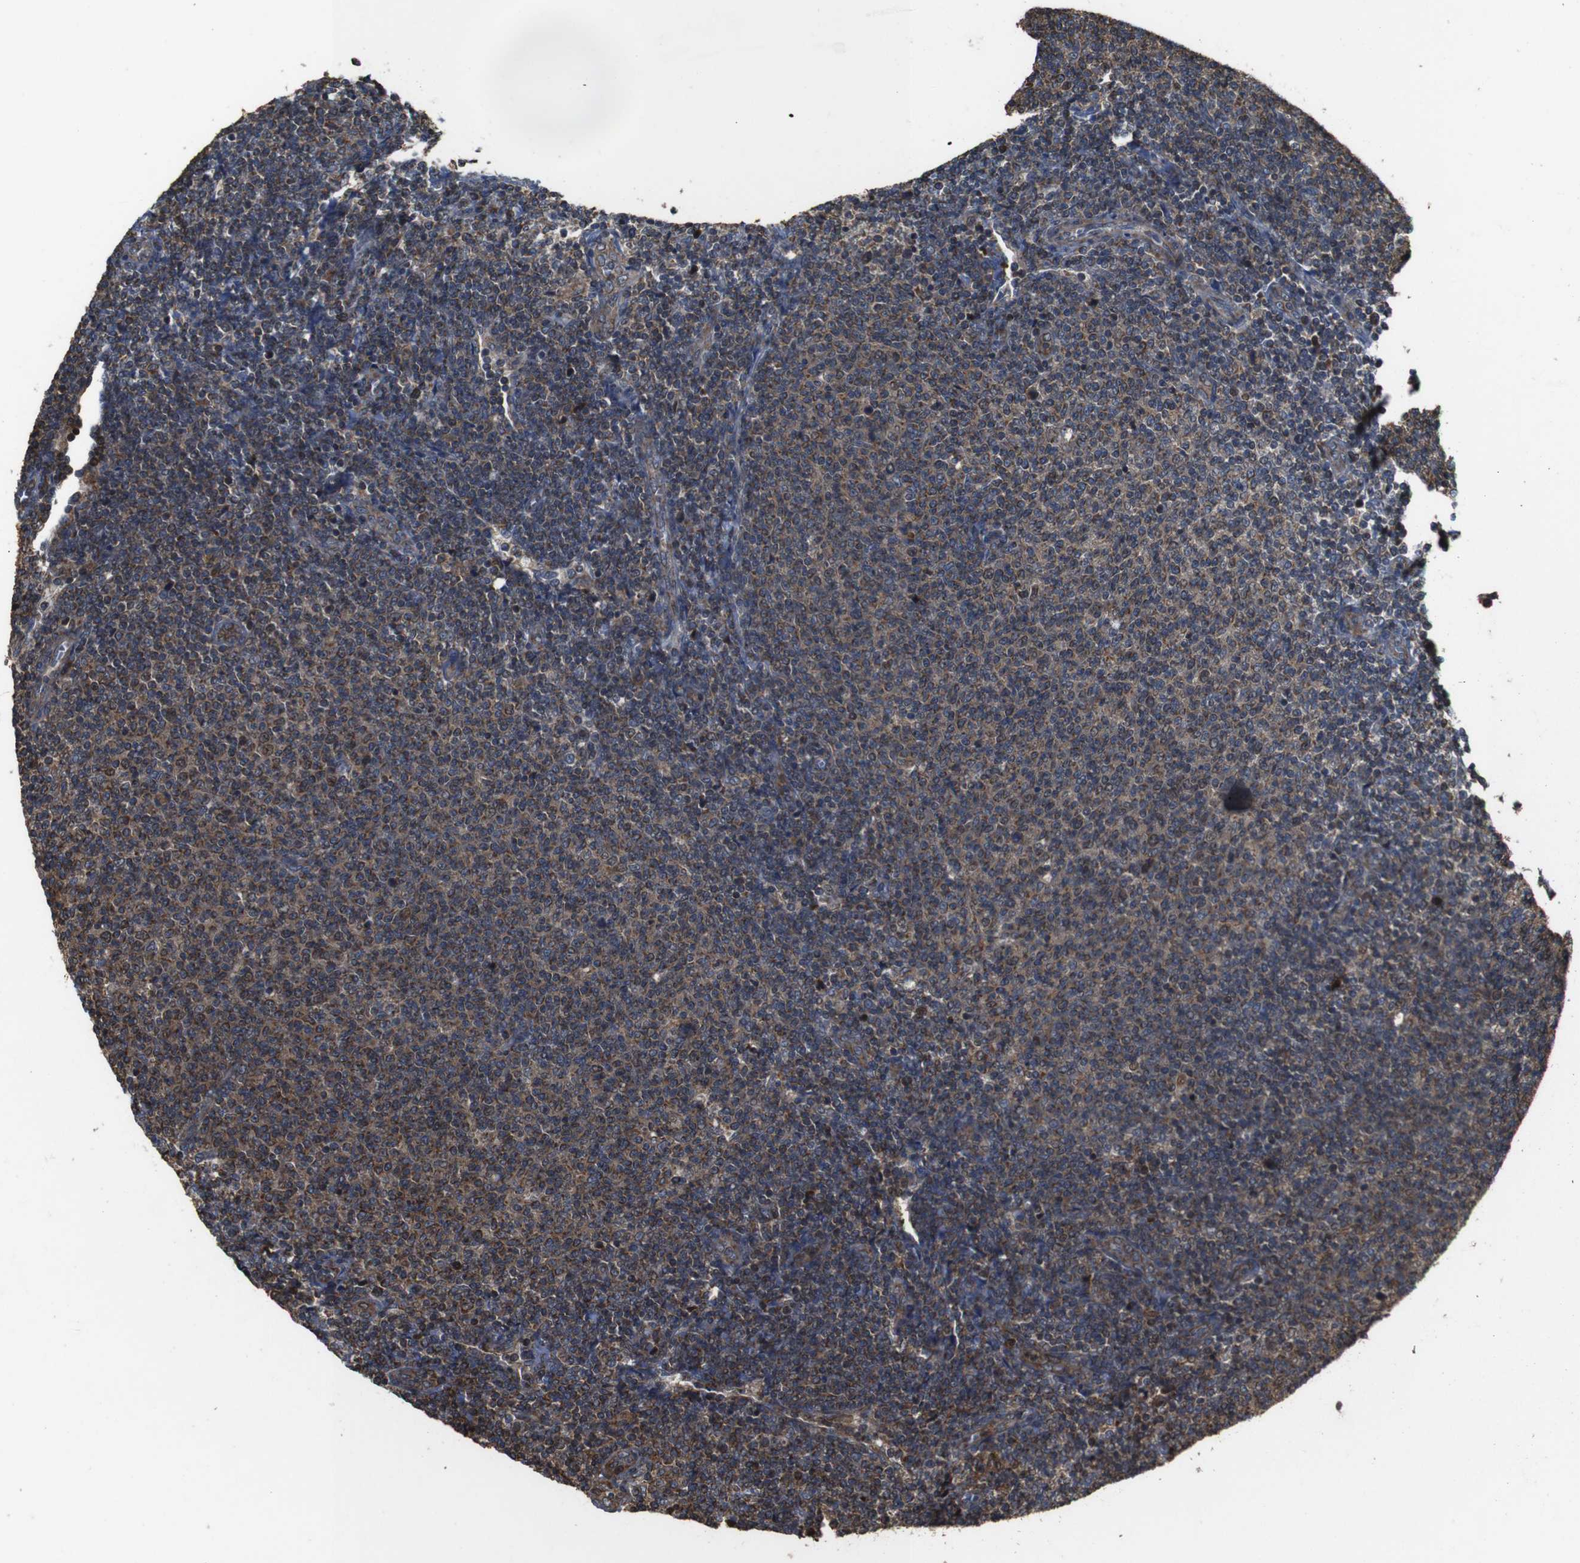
{"staining": {"intensity": "moderate", "quantity": ">75%", "location": "cytoplasmic/membranous"}, "tissue": "lymphoma", "cell_type": "Tumor cells", "image_type": "cancer", "snomed": [{"axis": "morphology", "description": "Malignant lymphoma, non-Hodgkin's type, Low grade"}, {"axis": "topography", "description": "Lymph node"}], "caption": "Brown immunohistochemical staining in human low-grade malignant lymphoma, non-Hodgkin's type displays moderate cytoplasmic/membranous staining in about >75% of tumor cells.", "gene": "SNN", "patient": {"sex": "male", "age": 66}}